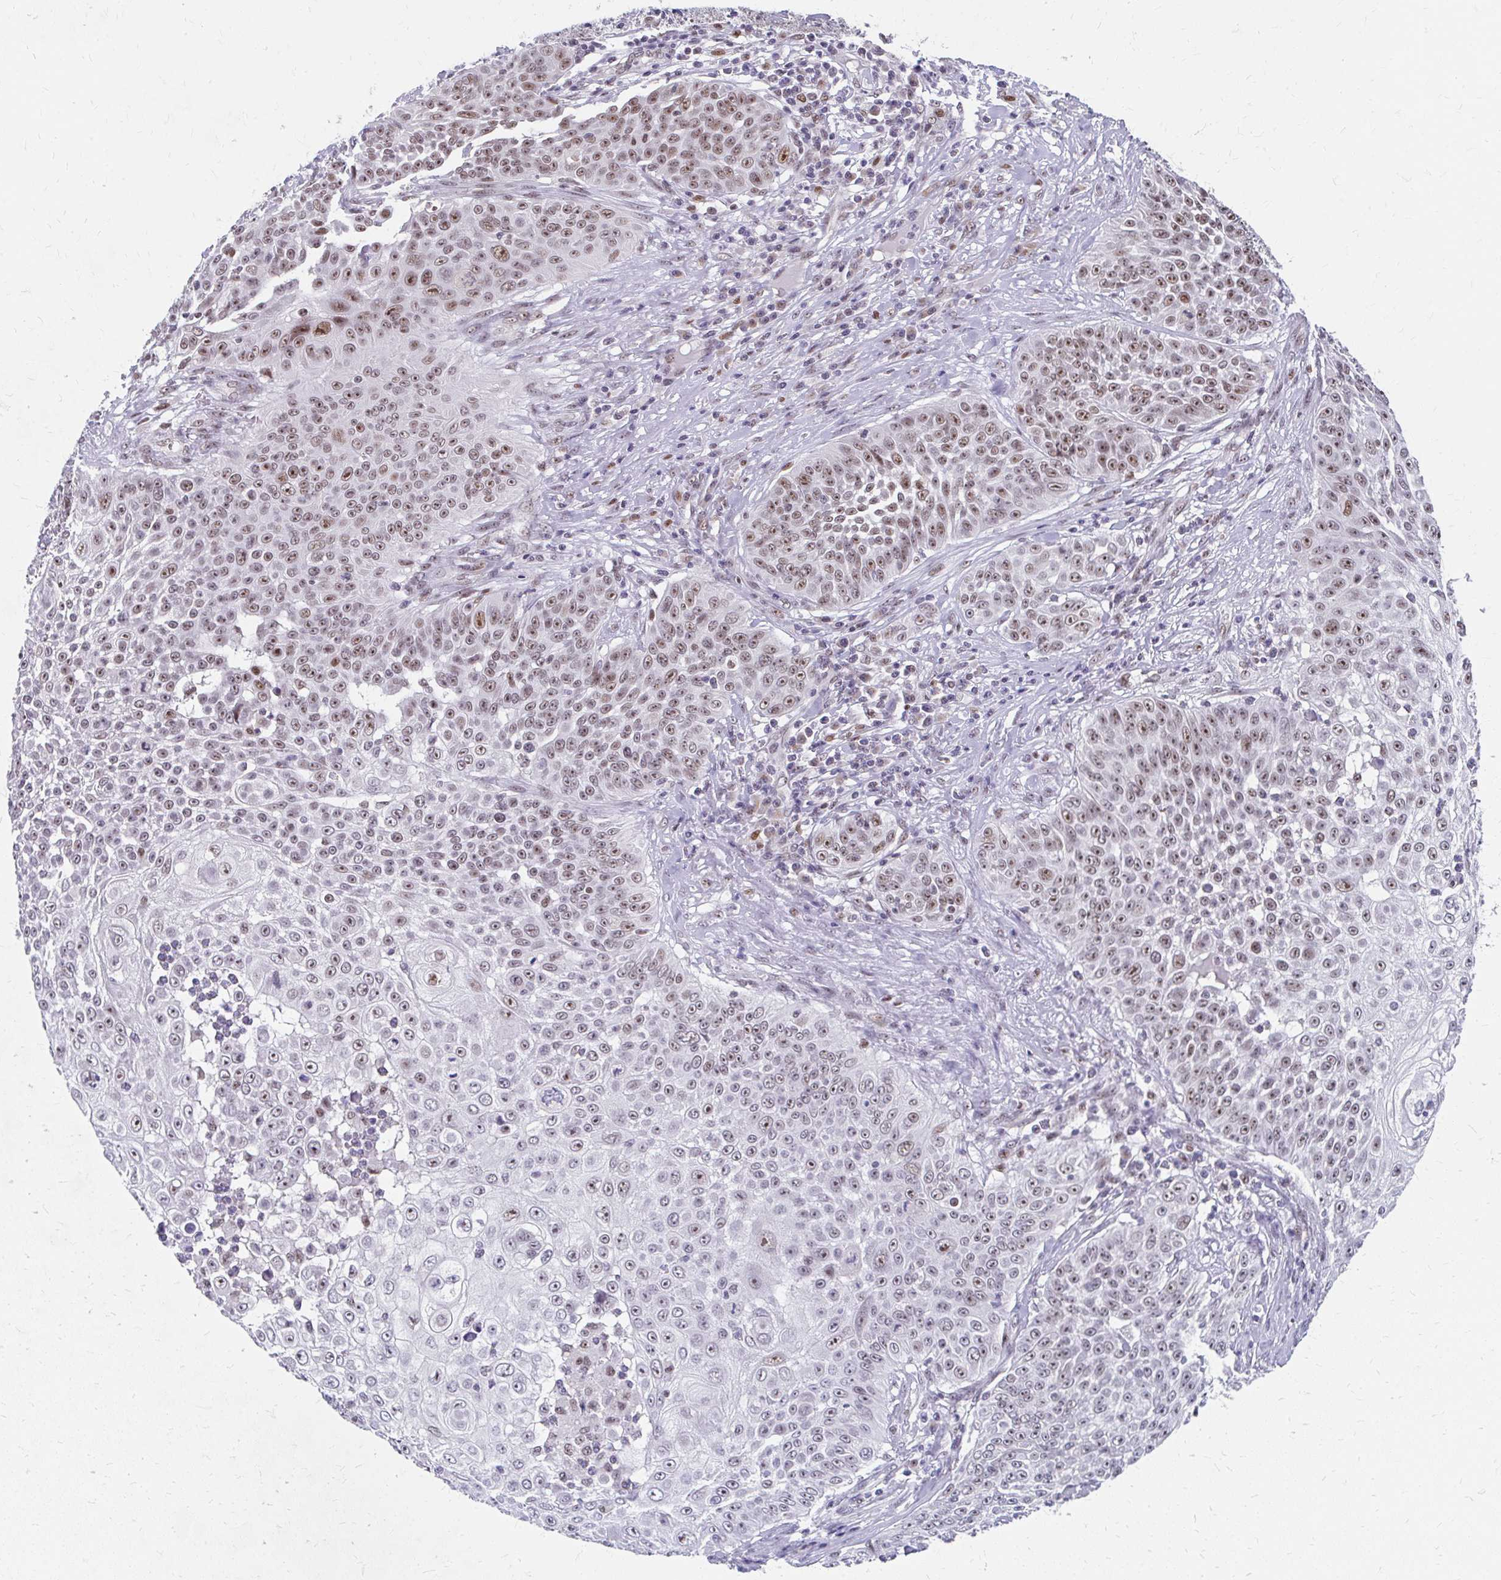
{"staining": {"intensity": "moderate", "quantity": ">75%", "location": "nuclear"}, "tissue": "skin cancer", "cell_type": "Tumor cells", "image_type": "cancer", "snomed": [{"axis": "morphology", "description": "Squamous cell carcinoma, NOS"}, {"axis": "topography", "description": "Skin"}], "caption": "Protein expression analysis of human skin cancer reveals moderate nuclear staining in approximately >75% of tumor cells. (Stains: DAB (3,3'-diaminobenzidine) in brown, nuclei in blue, Microscopy: brightfield microscopy at high magnification).", "gene": "GTF2H1", "patient": {"sex": "male", "age": 24}}